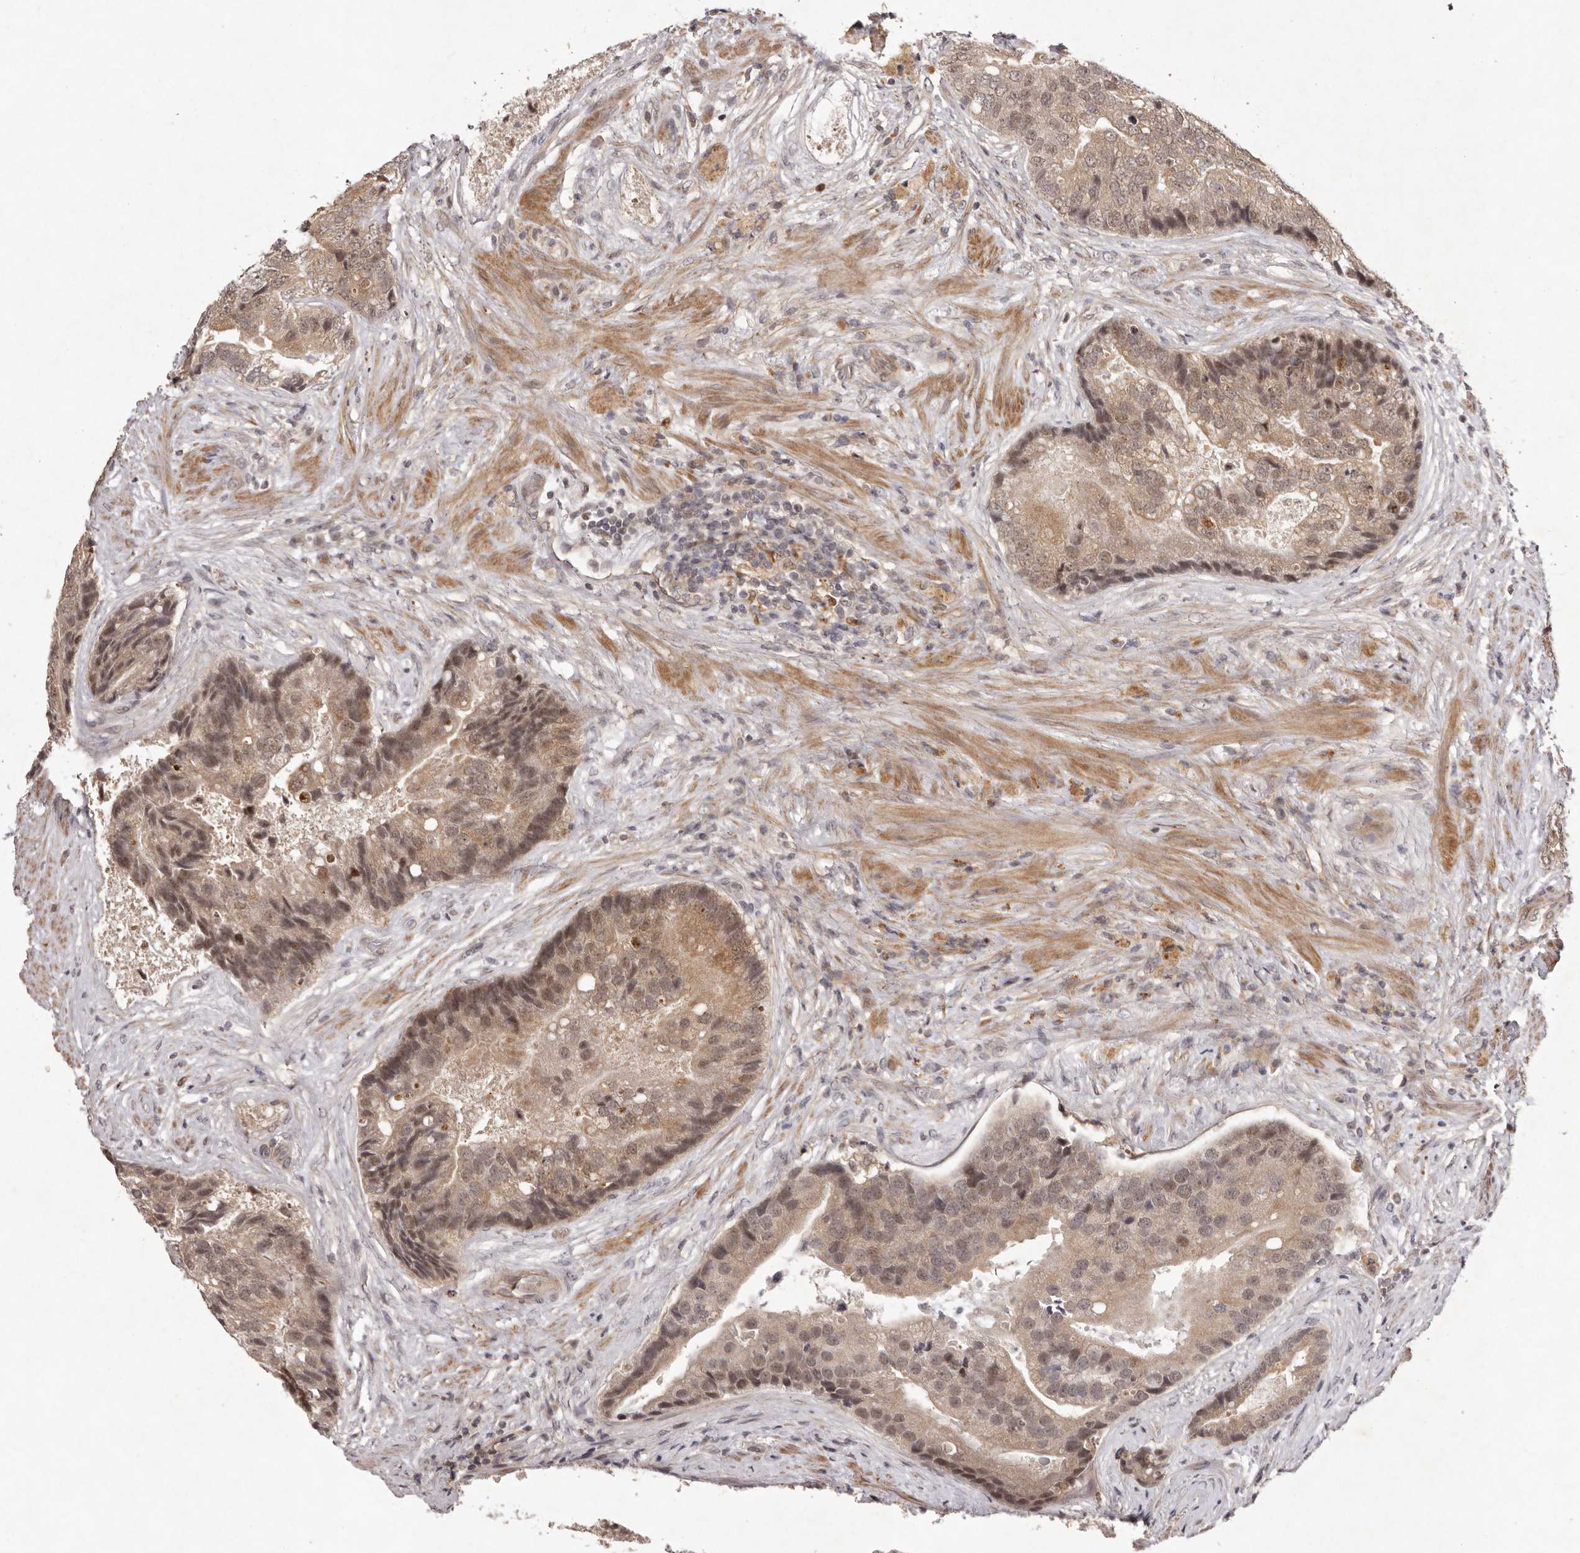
{"staining": {"intensity": "moderate", "quantity": ">75%", "location": "cytoplasmic/membranous,nuclear"}, "tissue": "prostate cancer", "cell_type": "Tumor cells", "image_type": "cancer", "snomed": [{"axis": "morphology", "description": "Adenocarcinoma, High grade"}, {"axis": "topography", "description": "Prostate"}], "caption": "Protein staining displays moderate cytoplasmic/membranous and nuclear staining in about >75% of tumor cells in prostate cancer. Immunohistochemistry (ihc) stains the protein of interest in brown and the nuclei are stained blue.", "gene": "BUD31", "patient": {"sex": "male", "age": 70}}